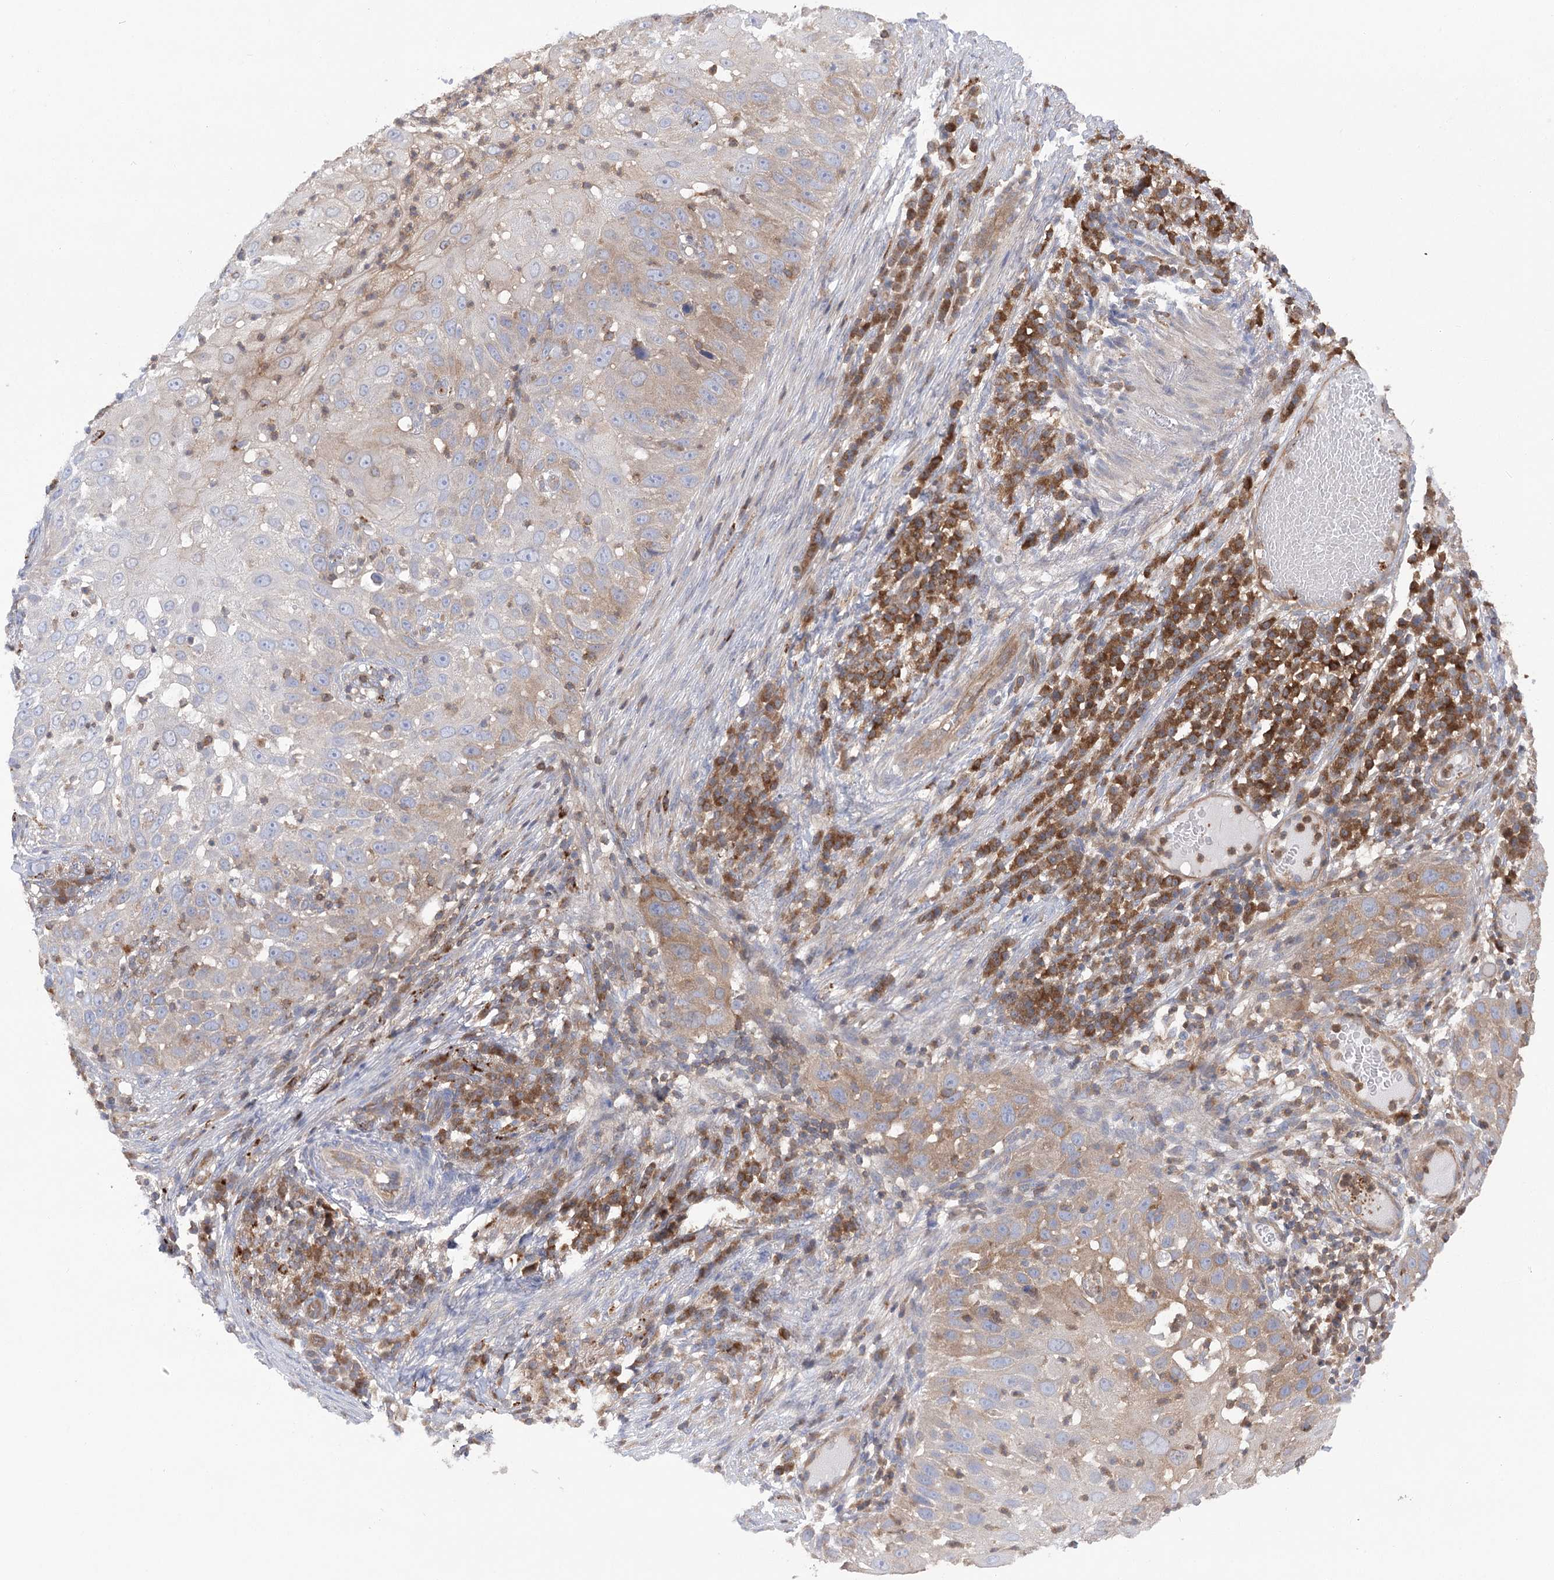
{"staining": {"intensity": "weak", "quantity": "25%-75%", "location": "cytoplasmic/membranous"}, "tissue": "skin cancer", "cell_type": "Tumor cells", "image_type": "cancer", "snomed": [{"axis": "morphology", "description": "Squamous cell carcinoma, NOS"}, {"axis": "topography", "description": "Skin"}], "caption": "About 25%-75% of tumor cells in human skin squamous cell carcinoma reveal weak cytoplasmic/membranous protein positivity as visualized by brown immunohistochemical staining.", "gene": "VPS37B", "patient": {"sex": "female", "age": 44}}